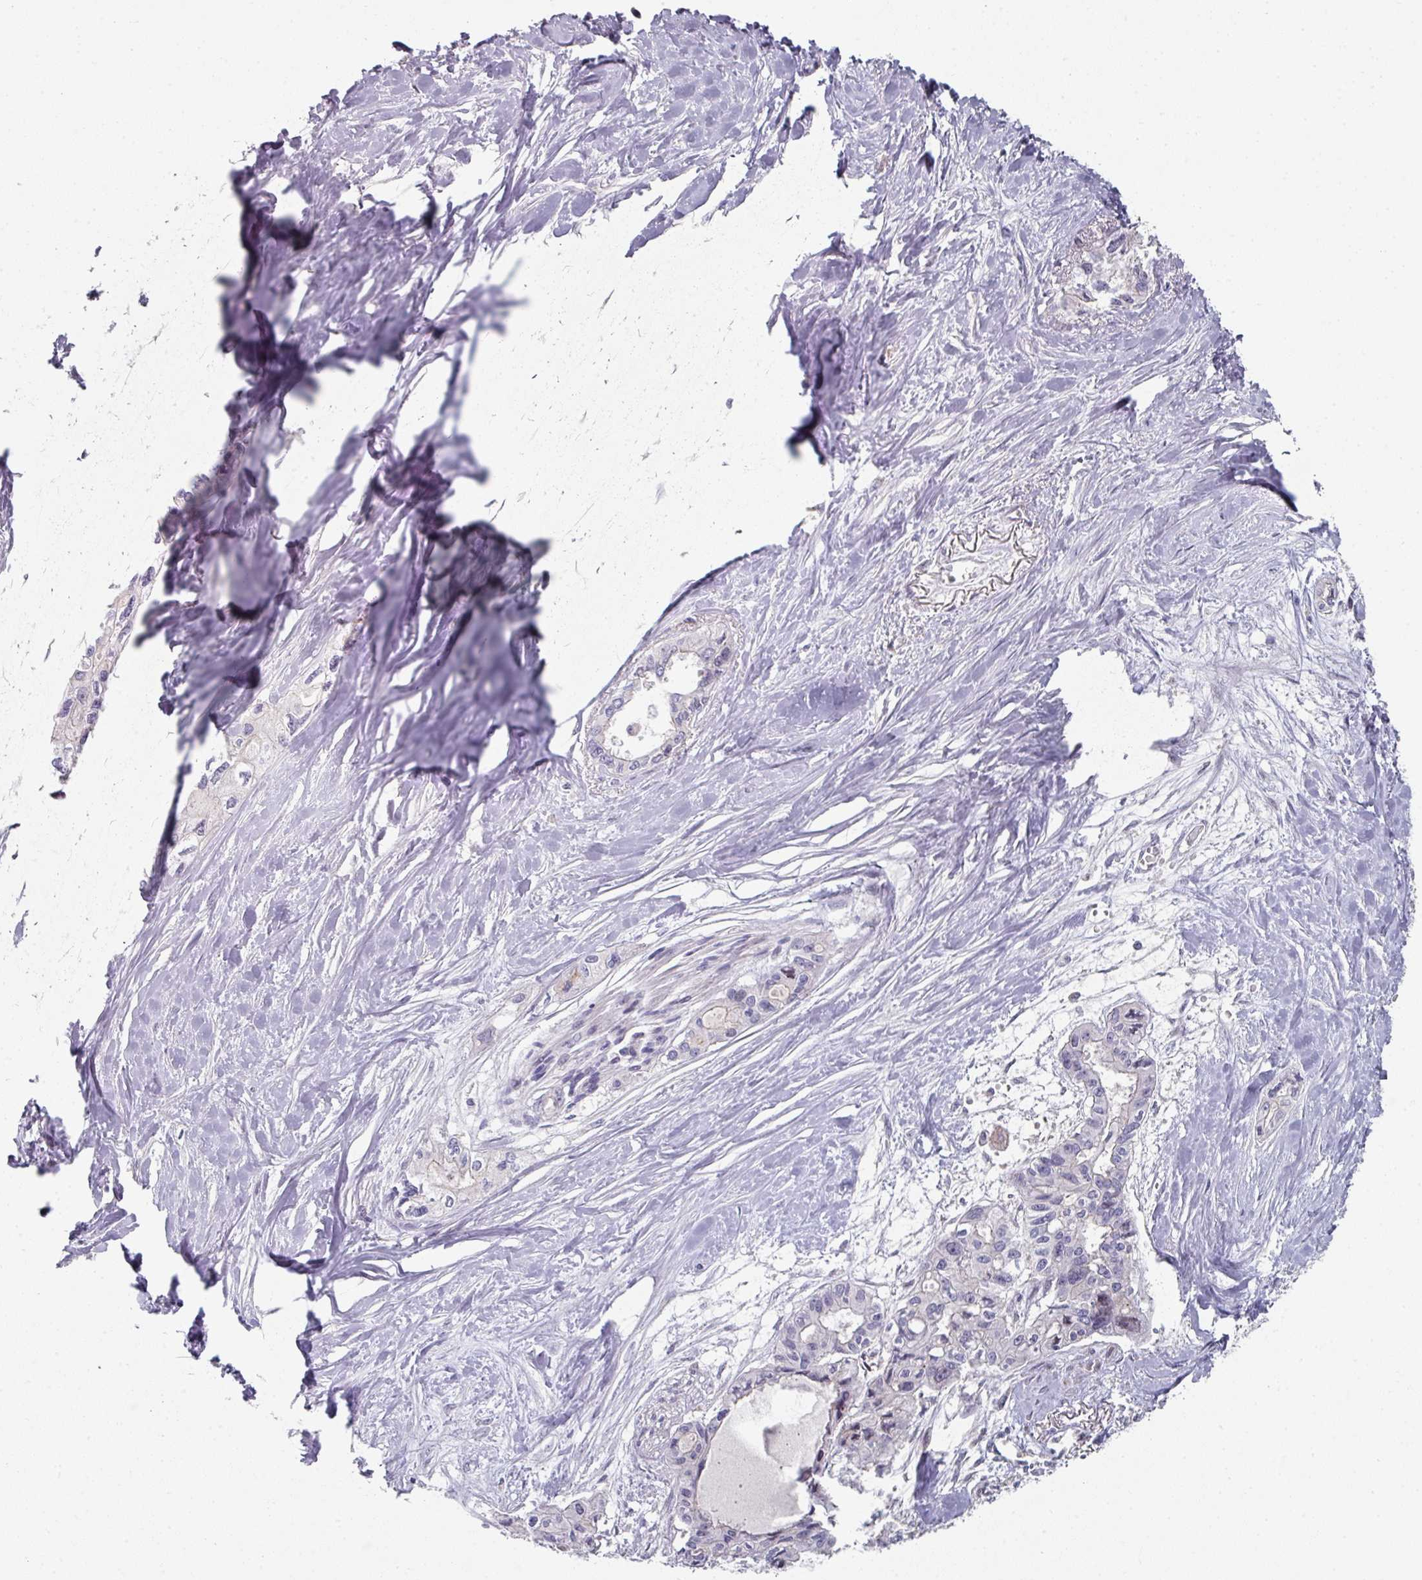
{"staining": {"intensity": "negative", "quantity": "none", "location": "none"}, "tissue": "pancreatic cancer", "cell_type": "Tumor cells", "image_type": "cancer", "snomed": [{"axis": "morphology", "description": "Adenocarcinoma, NOS"}, {"axis": "topography", "description": "Pancreas"}], "caption": "Pancreatic cancer was stained to show a protein in brown. There is no significant positivity in tumor cells. (Stains: DAB (3,3'-diaminobenzidine) immunohistochemistry (IHC) with hematoxylin counter stain, Microscopy: brightfield microscopy at high magnification).", "gene": "WSB2", "patient": {"sex": "female", "age": 50}}